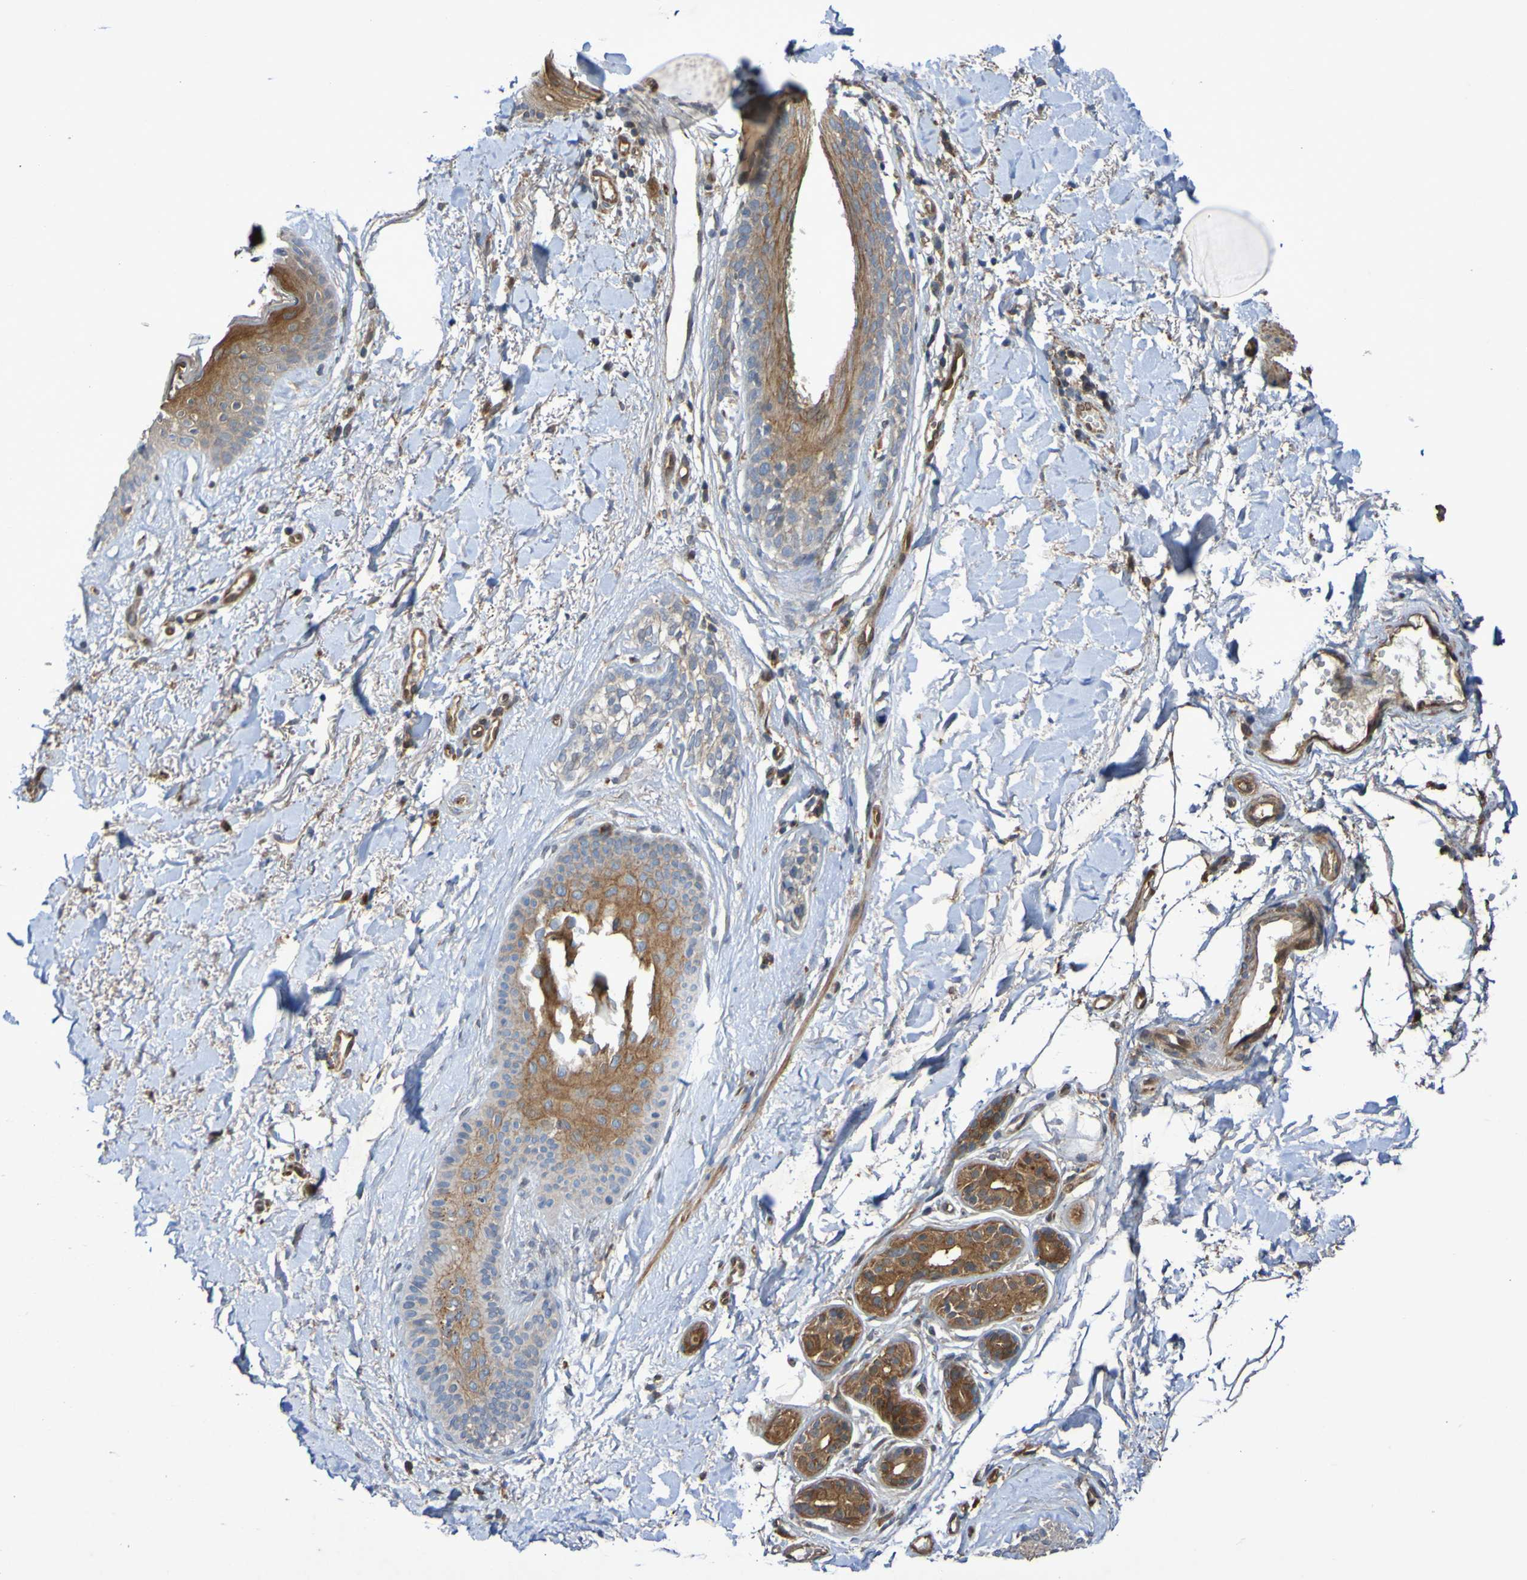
{"staining": {"intensity": "moderate", "quantity": ">75%", "location": "cytoplasmic/membranous"}, "tissue": "skin cancer", "cell_type": "Tumor cells", "image_type": "cancer", "snomed": [{"axis": "morphology", "description": "Normal tissue, NOS"}, {"axis": "morphology", "description": "Basal cell carcinoma"}, {"axis": "topography", "description": "Skin"}], "caption": "Human skin cancer (basal cell carcinoma) stained with a brown dye displays moderate cytoplasmic/membranous positive positivity in approximately >75% of tumor cells.", "gene": "SERPINB6", "patient": {"sex": "female", "age": 70}}